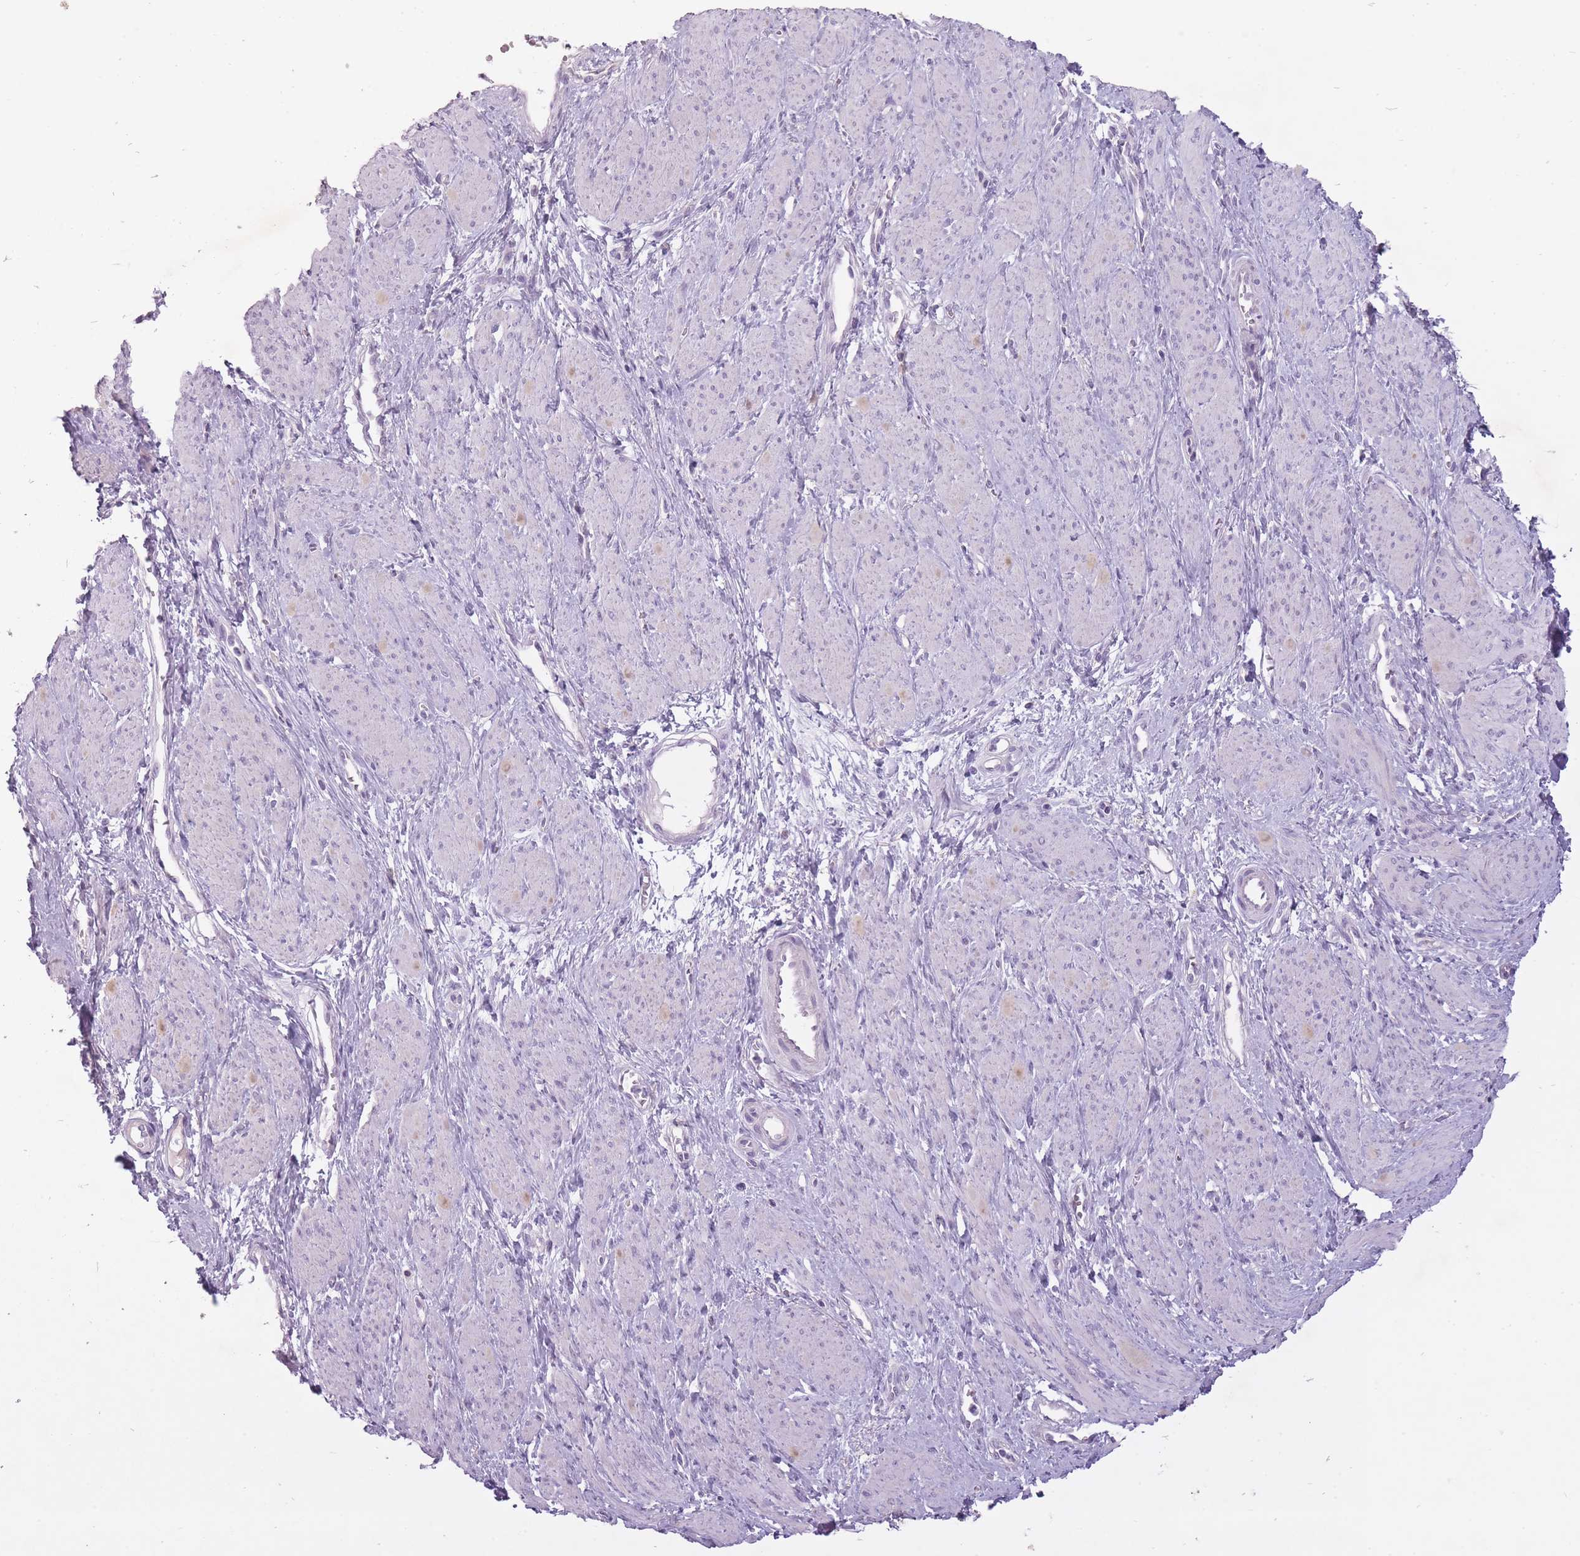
{"staining": {"intensity": "negative", "quantity": "none", "location": "none"}, "tissue": "smooth muscle", "cell_type": "Smooth muscle cells", "image_type": "normal", "snomed": [{"axis": "morphology", "description": "Normal tissue, NOS"}, {"axis": "topography", "description": "Smooth muscle"}, {"axis": "topography", "description": "Uterus"}], "caption": "Immunohistochemistry (IHC) micrograph of benign human smooth muscle stained for a protein (brown), which displays no expression in smooth muscle cells.", "gene": "FAM43B", "patient": {"sex": "female", "age": 39}}